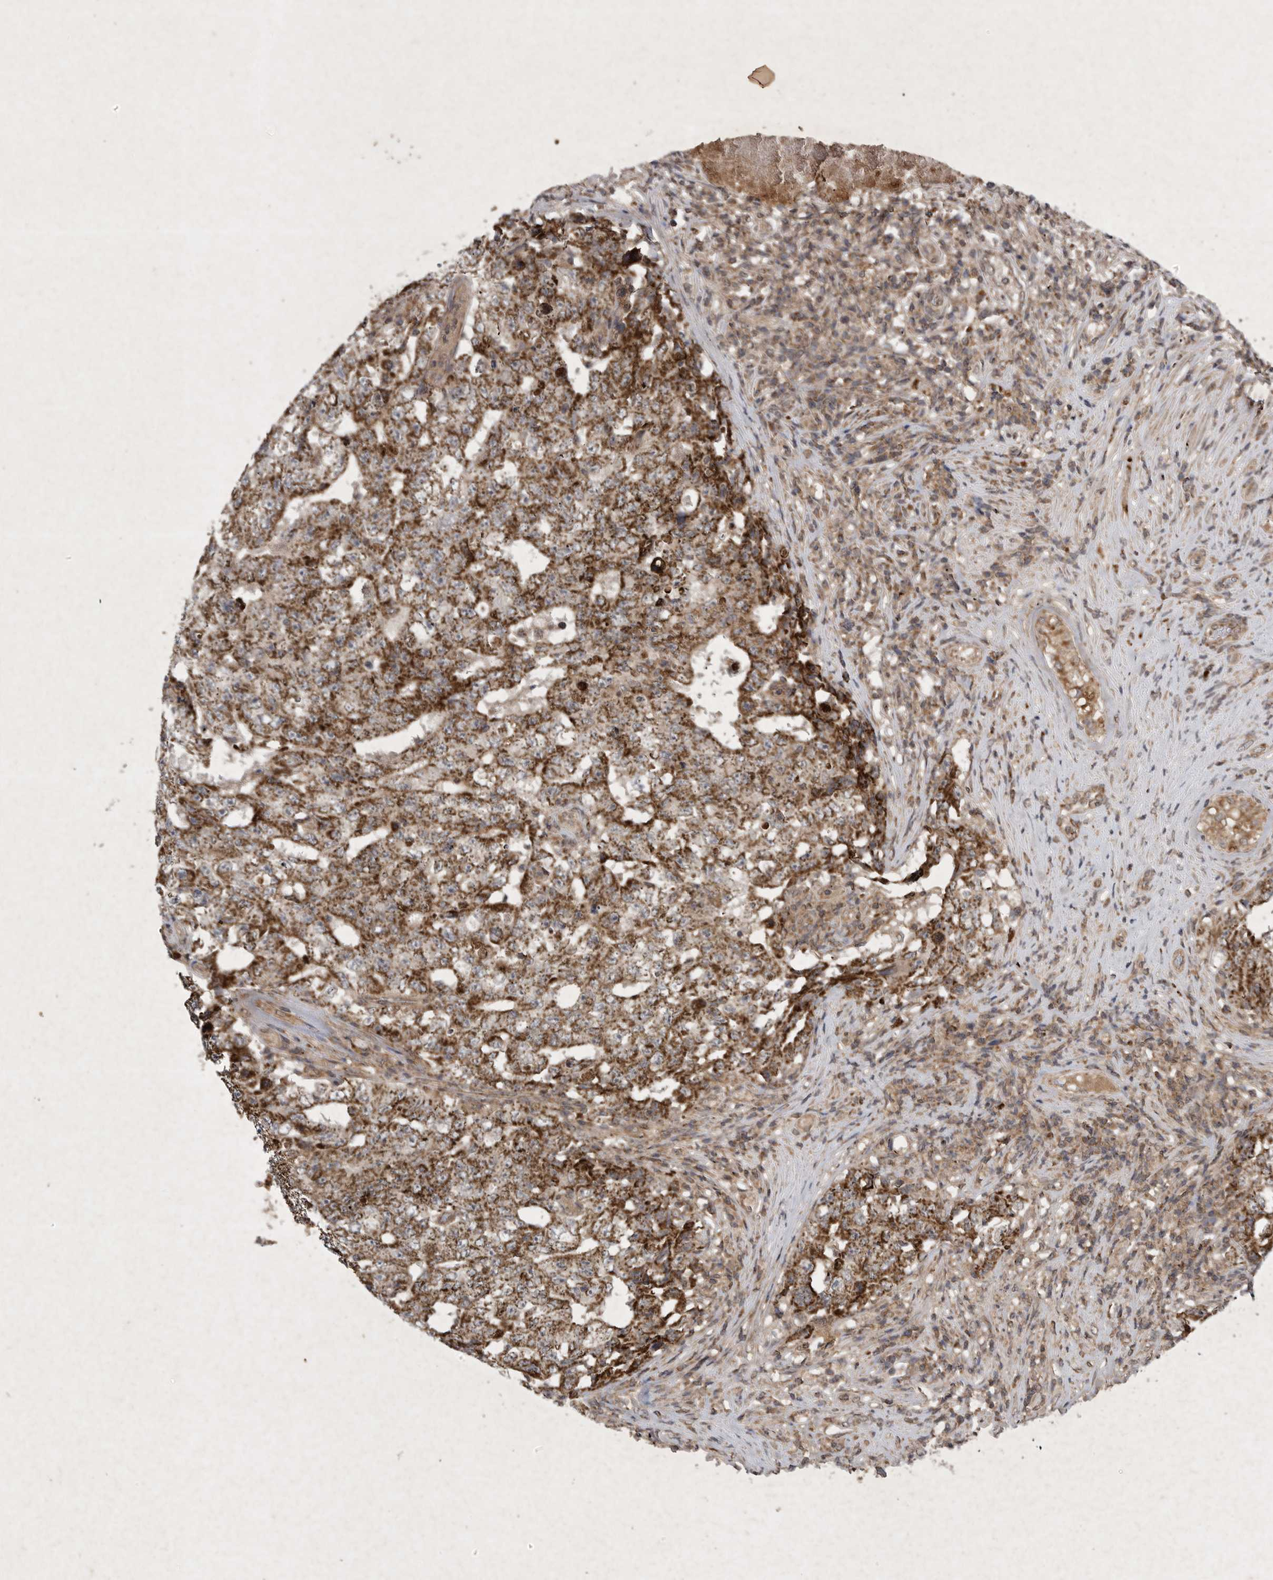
{"staining": {"intensity": "strong", "quantity": ">75%", "location": "cytoplasmic/membranous"}, "tissue": "testis cancer", "cell_type": "Tumor cells", "image_type": "cancer", "snomed": [{"axis": "morphology", "description": "Carcinoma, Embryonal, NOS"}, {"axis": "topography", "description": "Testis"}], "caption": "Protein expression analysis of embryonal carcinoma (testis) demonstrates strong cytoplasmic/membranous positivity in approximately >75% of tumor cells.", "gene": "DDR1", "patient": {"sex": "male", "age": 26}}